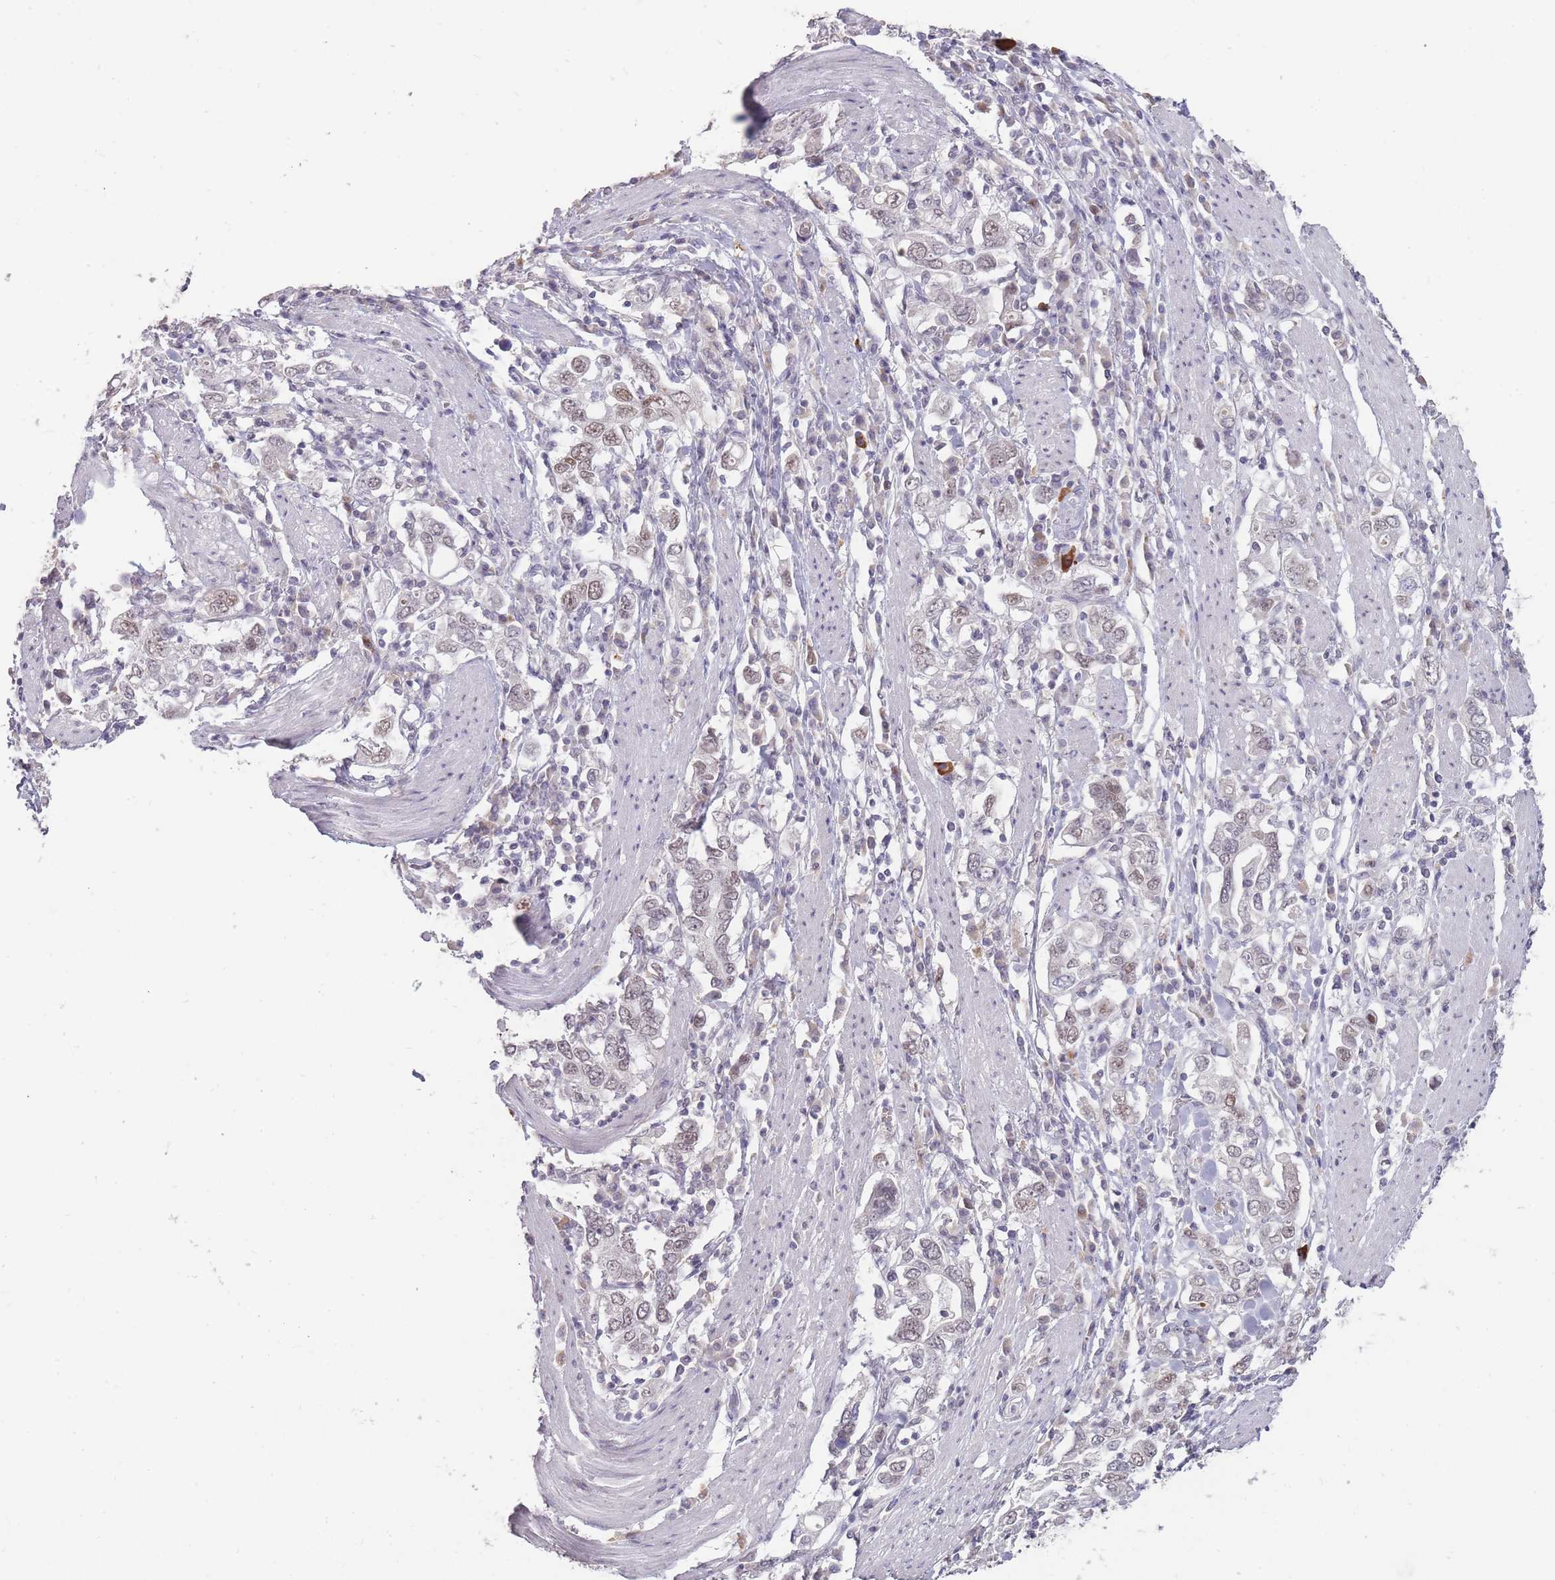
{"staining": {"intensity": "weak", "quantity": "<25%", "location": "nuclear"}, "tissue": "stomach cancer", "cell_type": "Tumor cells", "image_type": "cancer", "snomed": [{"axis": "morphology", "description": "Adenocarcinoma, NOS"}, {"axis": "topography", "description": "Stomach, upper"}, {"axis": "topography", "description": "Stomach"}], "caption": "Immunohistochemical staining of human stomach cancer (adenocarcinoma) shows no significant positivity in tumor cells.", "gene": "HNRNPUL1", "patient": {"sex": "male", "age": 62}}